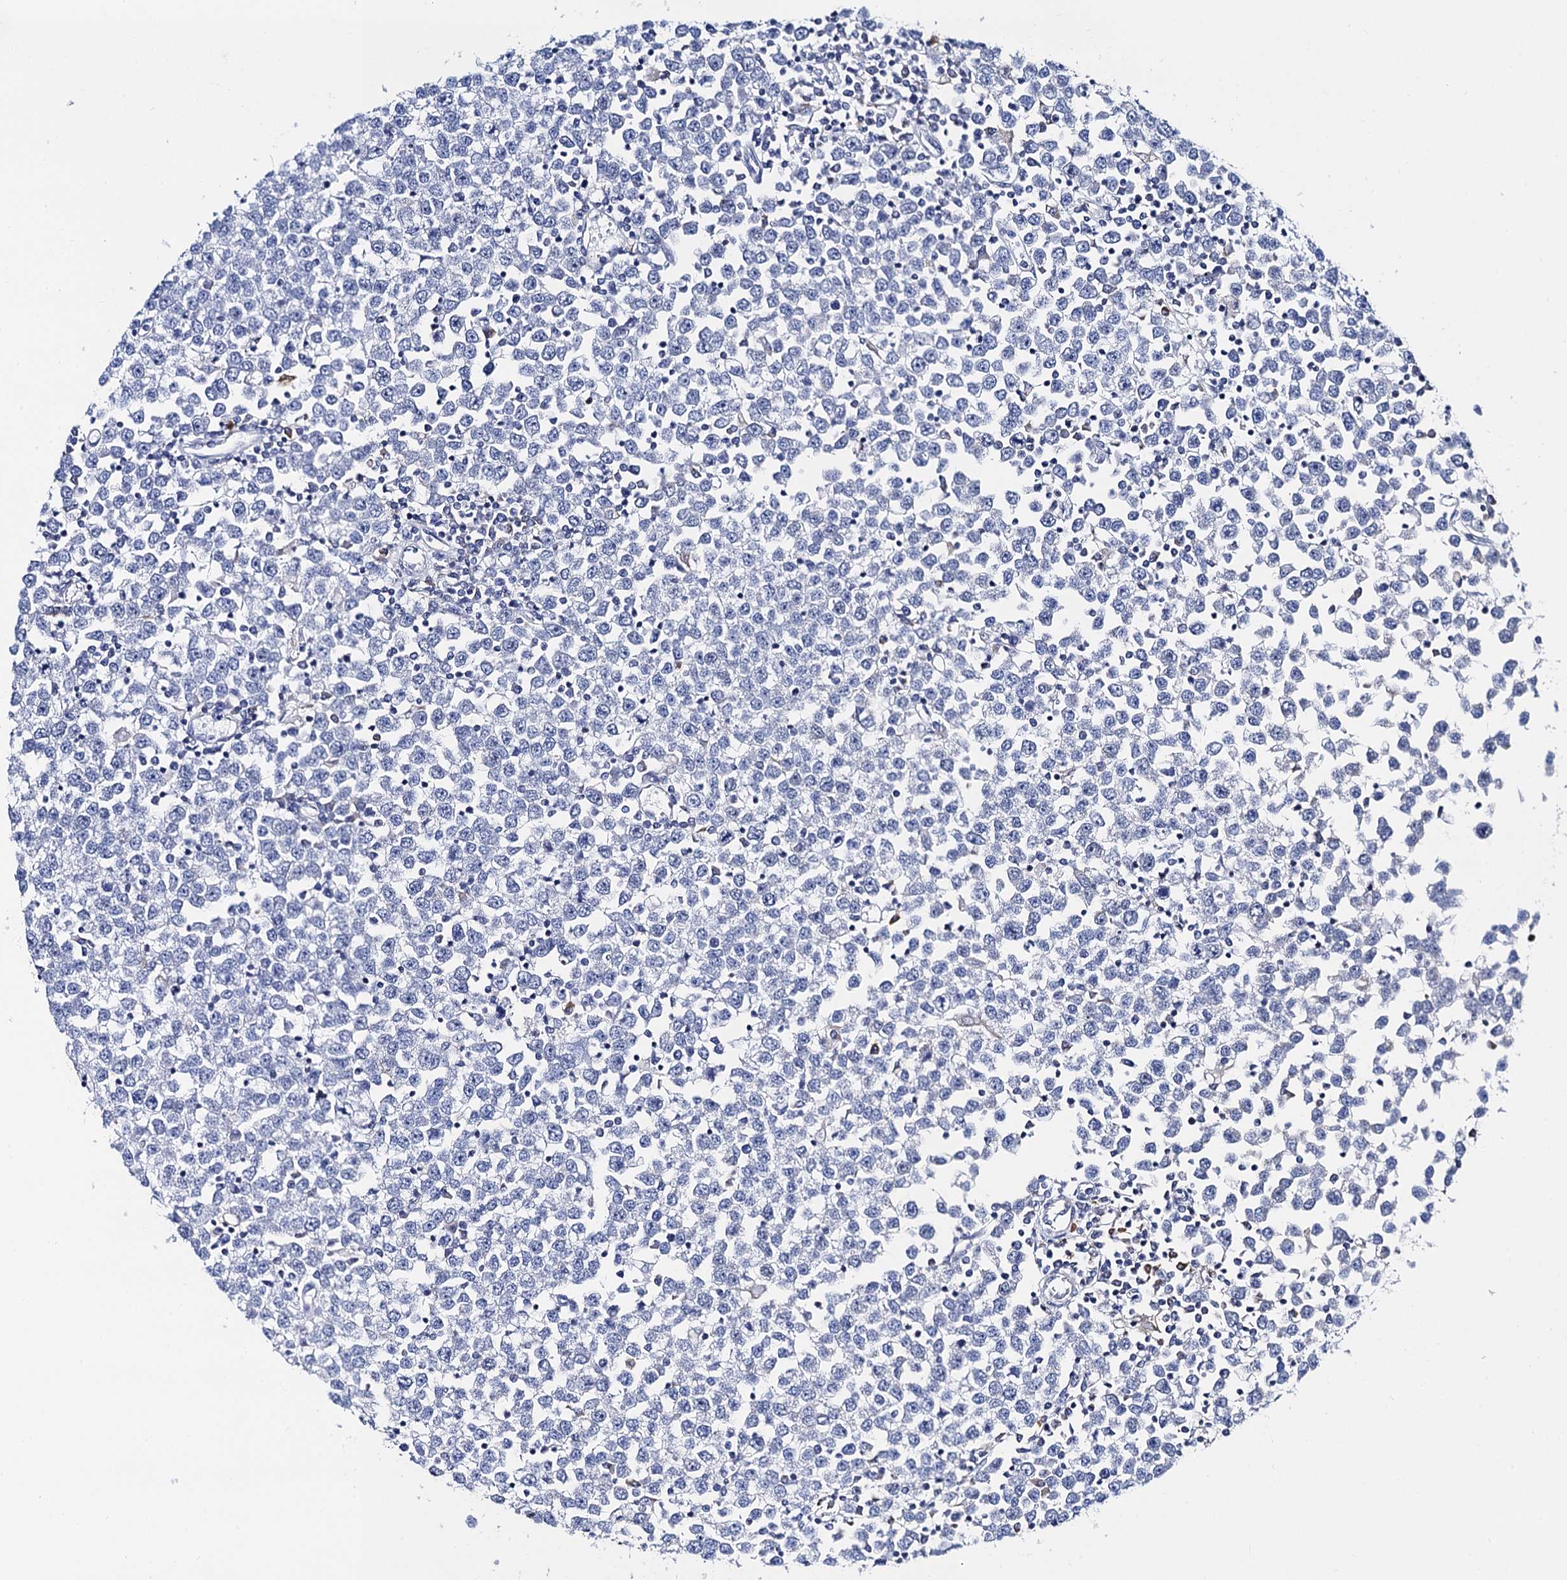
{"staining": {"intensity": "negative", "quantity": "none", "location": "none"}, "tissue": "testis cancer", "cell_type": "Tumor cells", "image_type": "cancer", "snomed": [{"axis": "morphology", "description": "Seminoma, NOS"}, {"axis": "topography", "description": "Testis"}], "caption": "This is an IHC photomicrograph of testis cancer (seminoma). There is no staining in tumor cells.", "gene": "ACADSB", "patient": {"sex": "male", "age": 65}}